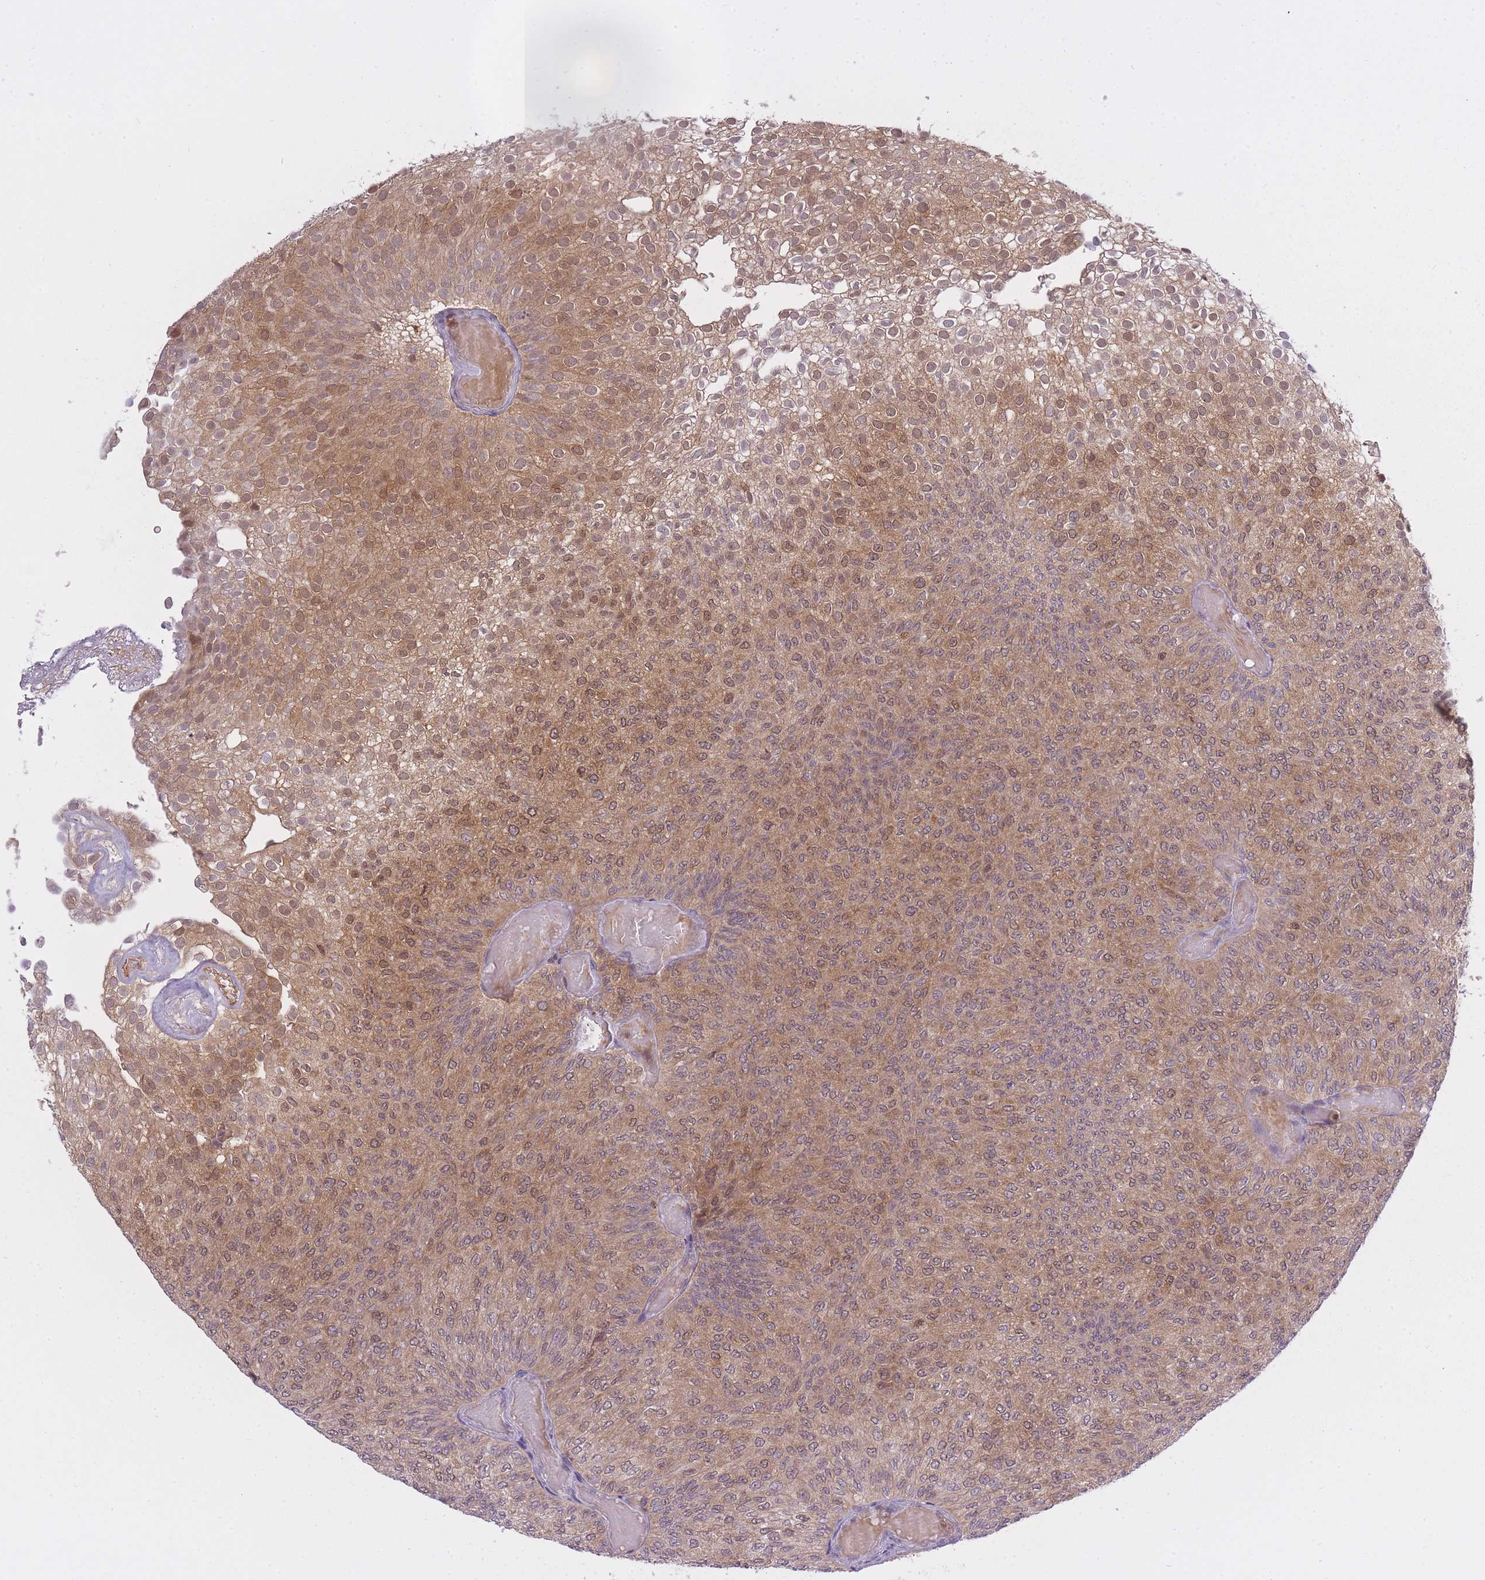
{"staining": {"intensity": "moderate", "quantity": ">75%", "location": "cytoplasmic/membranous,nuclear"}, "tissue": "urothelial cancer", "cell_type": "Tumor cells", "image_type": "cancer", "snomed": [{"axis": "morphology", "description": "Urothelial carcinoma, Low grade"}, {"axis": "topography", "description": "Urinary bladder"}], "caption": "DAB immunohistochemical staining of human urothelial carcinoma (low-grade) displays moderate cytoplasmic/membranous and nuclear protein positivity in about >75% of tumor cells.", "gene": "CXorf38", "patient": {"sex": "male", "age": 78}}